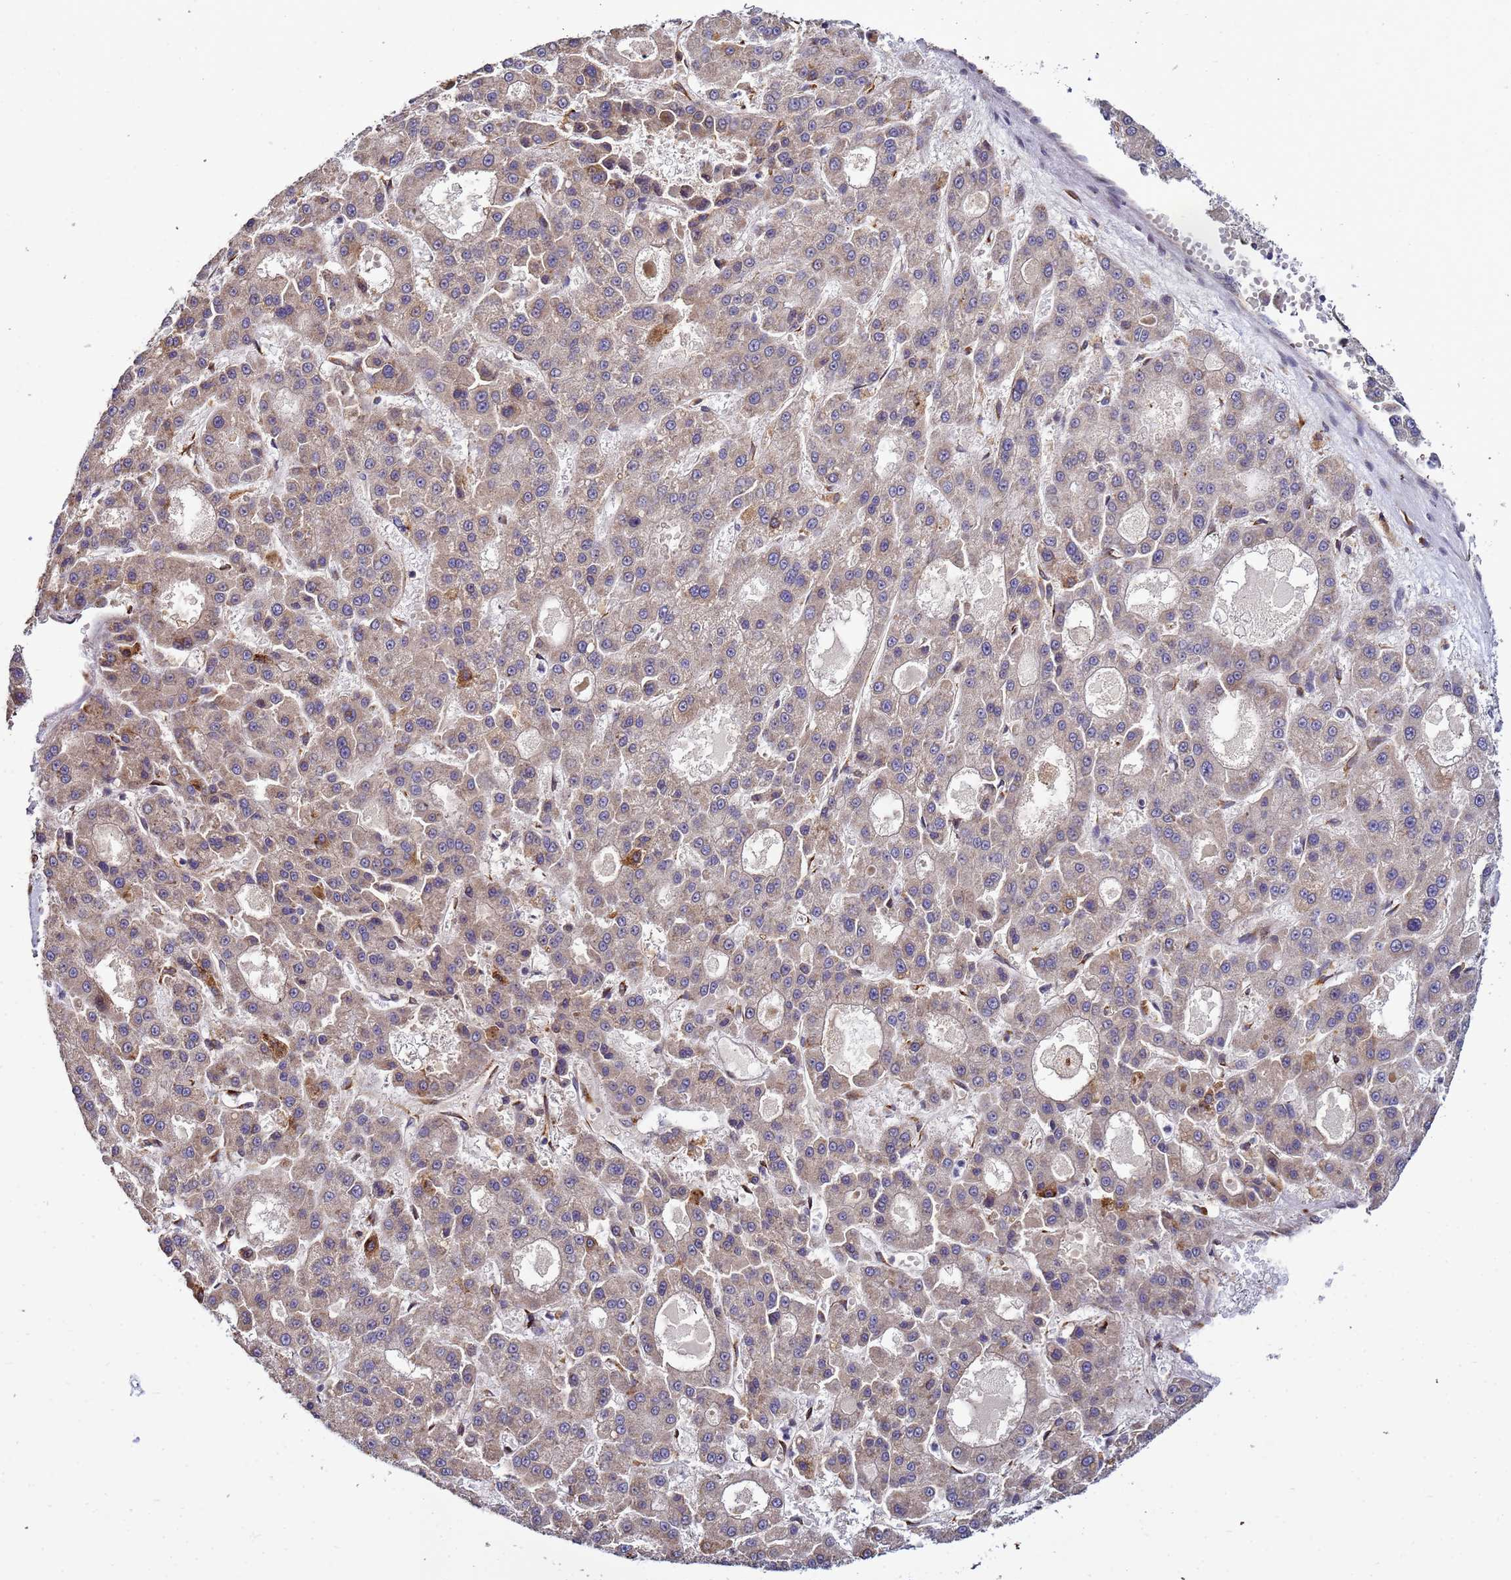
{"staining": {"intensity": "weak", "quantity": "25%-75%", "location": "cytoplasmic/membranous"}, "tissue": "liver cancer", "cell_type": "Tumor cells", "image_type": "cancer", "snomed": [{"axis": "morphology", "description": "Carcinoma, Hepatocellular, NOS"}, {"axis": "topography", "description": "Liver"}], "caption": "Human liver hepatocellular carcinoma stained with a protein marker demonstrates weak staining in tumor cells.", "gene": "NOL8", "patient": {"sex": "male", "age": 70}}